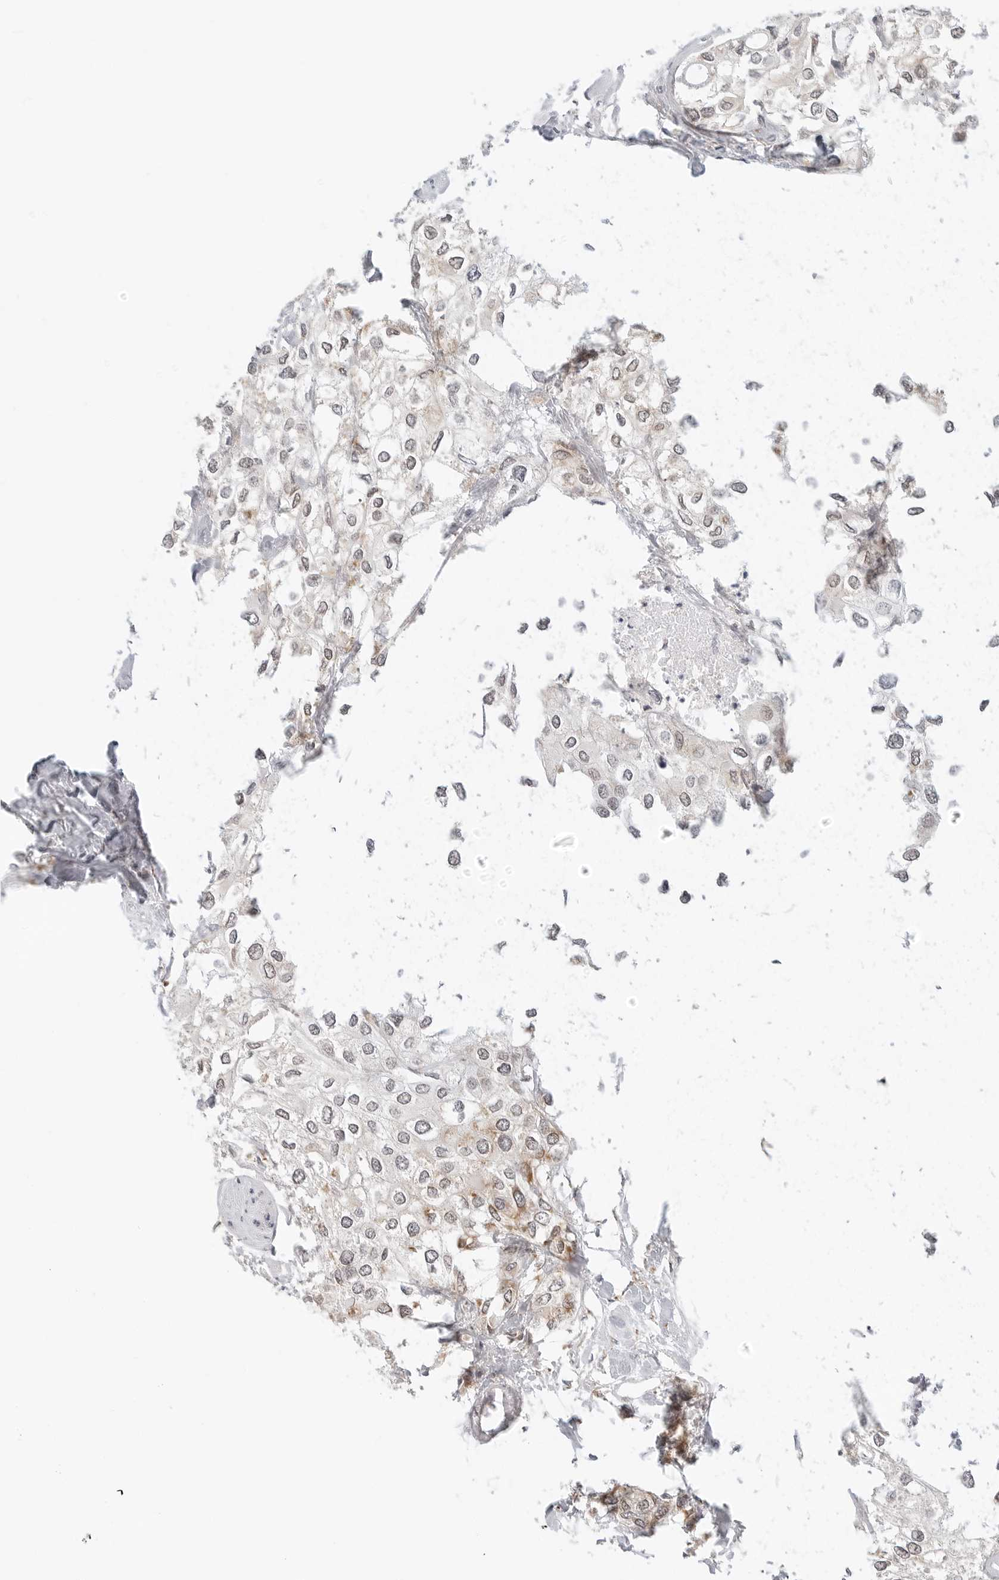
{"staining": {"intensity": "weak", "quantity": "<25%", "location": "cytoplasmic/membranous"}, "tissue": "urothelial cancer", "cell_type": "Tumor cells", "image_type": "cancer", "snomed": [{"axis": "morphology", "description": "Urothelial carcinoma, High grade"}, {"axis": "topography", "description": "Urinary bladder"}], "caption": "Protein analysis of high-grade urothelial carcinoma demonstrates no significant positivity in tumor cells. (DAB (3,3'-diaminobenzidine) immunohistochemistry (IHC), high magnification).", "gene": "POLR3GL", "patient": {"sex": "male", "age": 64}}